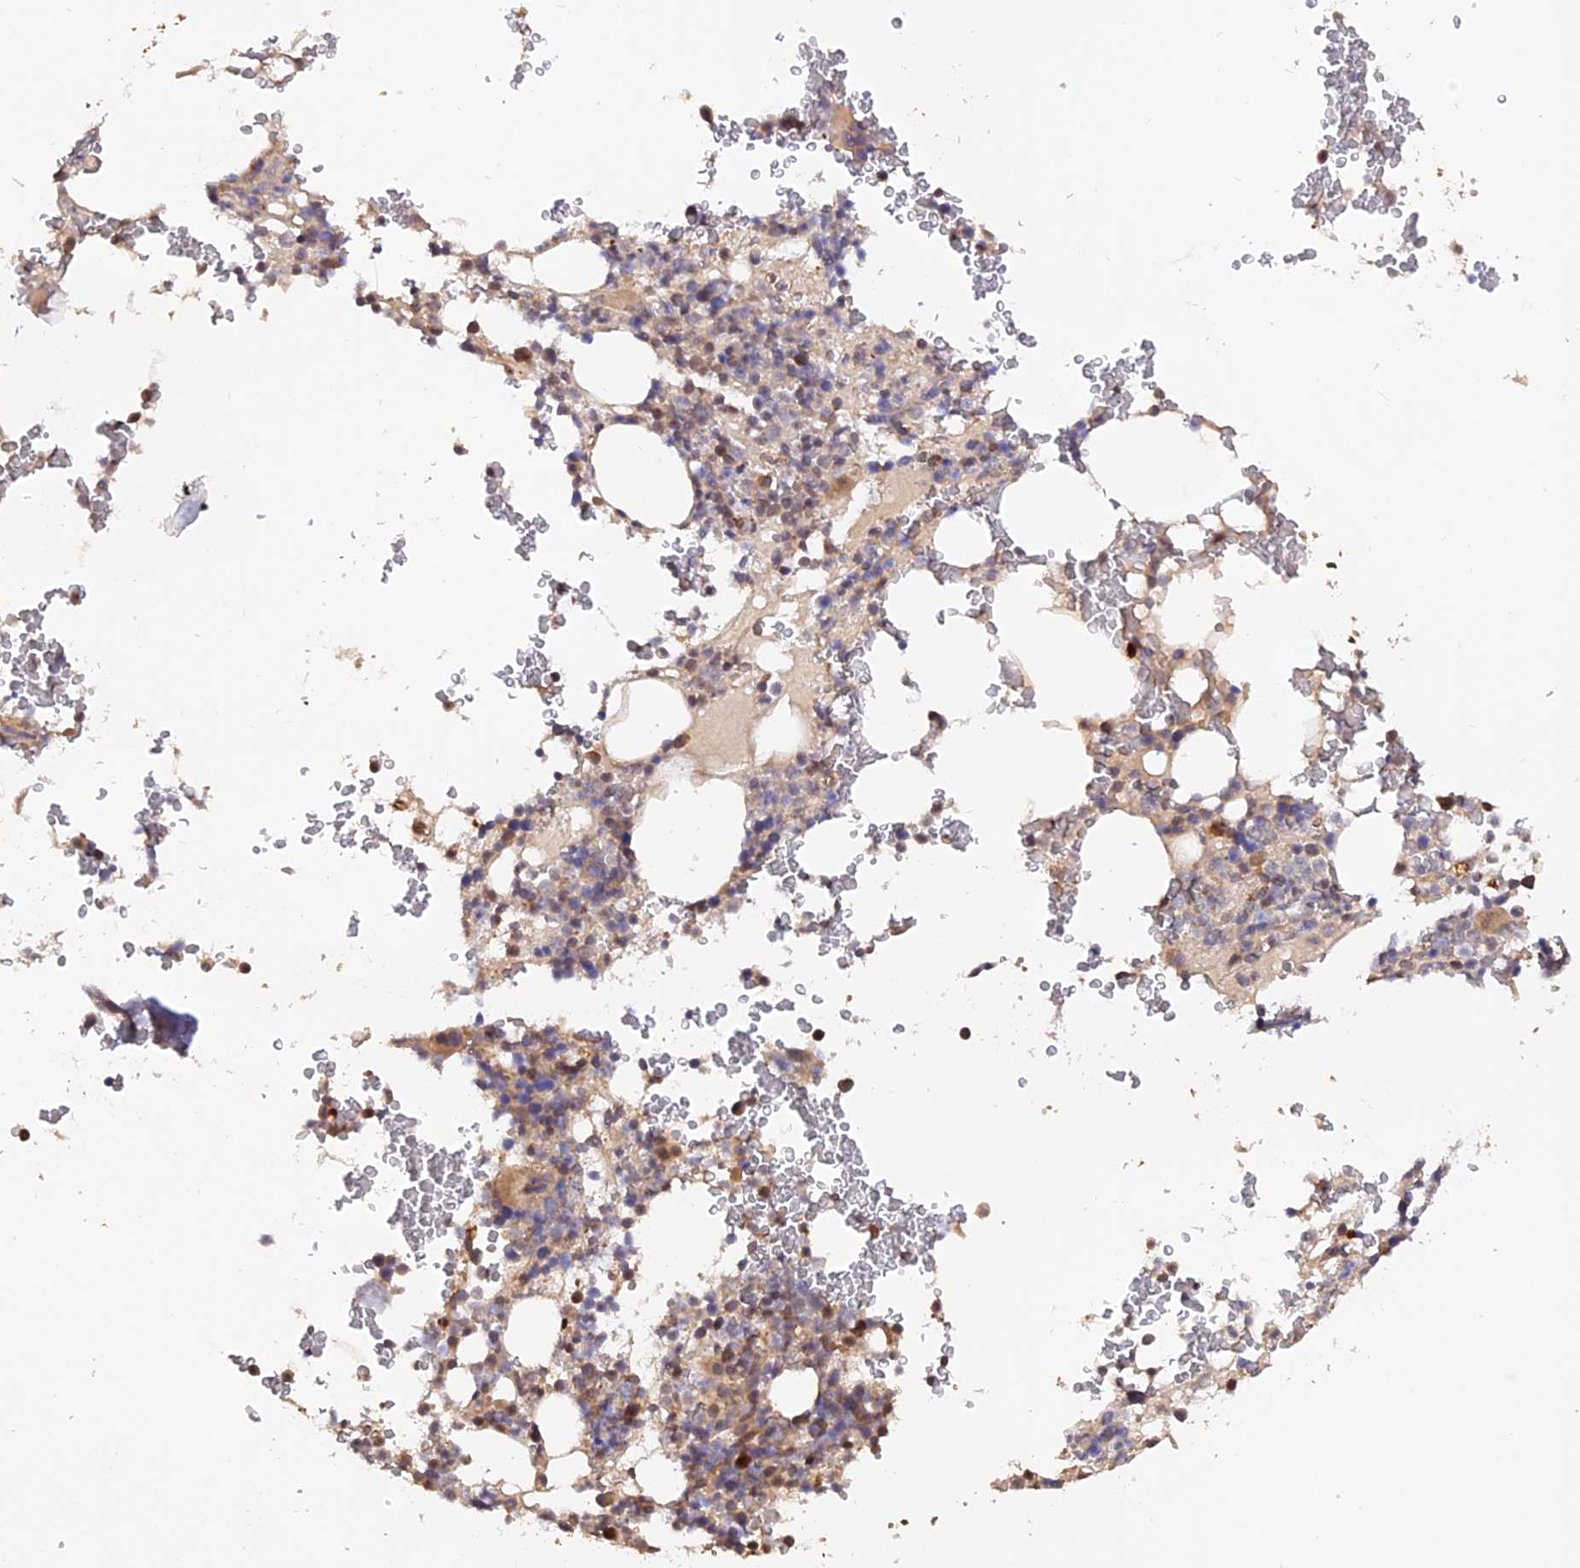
{"staining": {"intensity": "moderate", "quantity": "<25%", "location": "cytoplasmic/membranous"}, "tissue": "bone marrow", "cell_type": "Hematopoietic cells", "image_type": "normal", "snomed": [{"axis": "morphology", "description": "Normal tissue, NOS"}, {"axis": "topography", "description": "Bone marrow"}], "caption": "The micrograph exhibits immunohistochemical staining of normal bone marrow. There is moderate cytoplasmic/membranous expression is seen in about <25% of hematopoietic cells.", "gene": "CREBL2", "patient": {"sex": "male", "age": 58}}